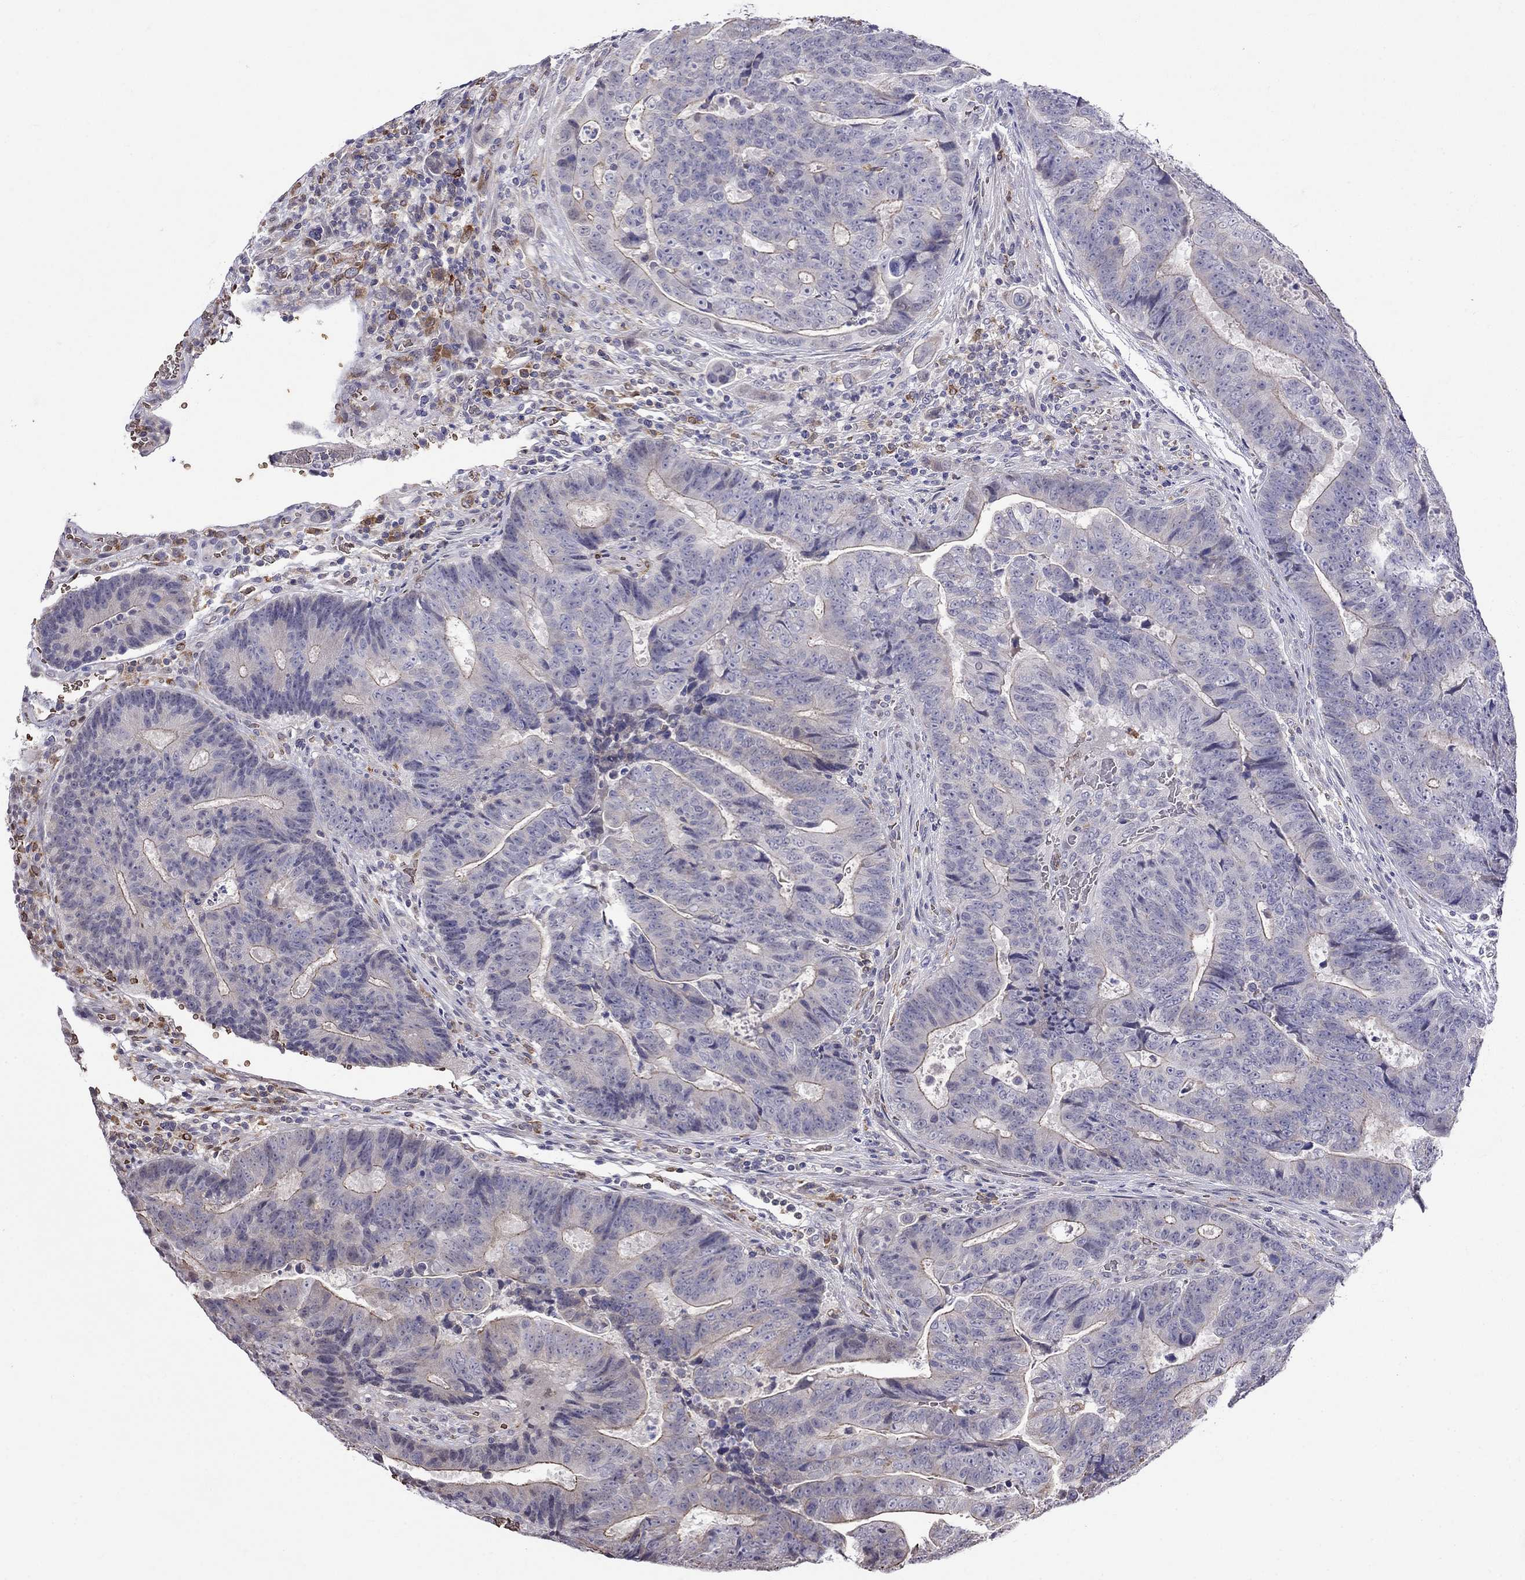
{"staining": {"intensity": "moderate", "quantity": "25%-75%", "location": "cytoplasmic/membranous"}, "tissue": "colorectal cancer", "cell_type": "Tumor cells", "image_type": "cancer", "snomed": [{"axis": "morphology", "description": "Adenocarcinoma, NOS"}, {"axis": "topography", "description": "Colon"}], "caption": "Immunohistochemistry staining of colorectal cancer (adenocarcinoma), which exhibits medium levels of moderate cytoplasmic/membranous staining in approximately 25%-75% of tumor cells indicating moderate cytoplasmic/membranous protein staining. The staining was performed using DAB (3,3'-diaminobenzidine) (brown) for protein detection and nuclei were counterstained in hematoxylin (blue).", "gene": "ADAM28", "patient": {"sex": "female", "age": 48}}